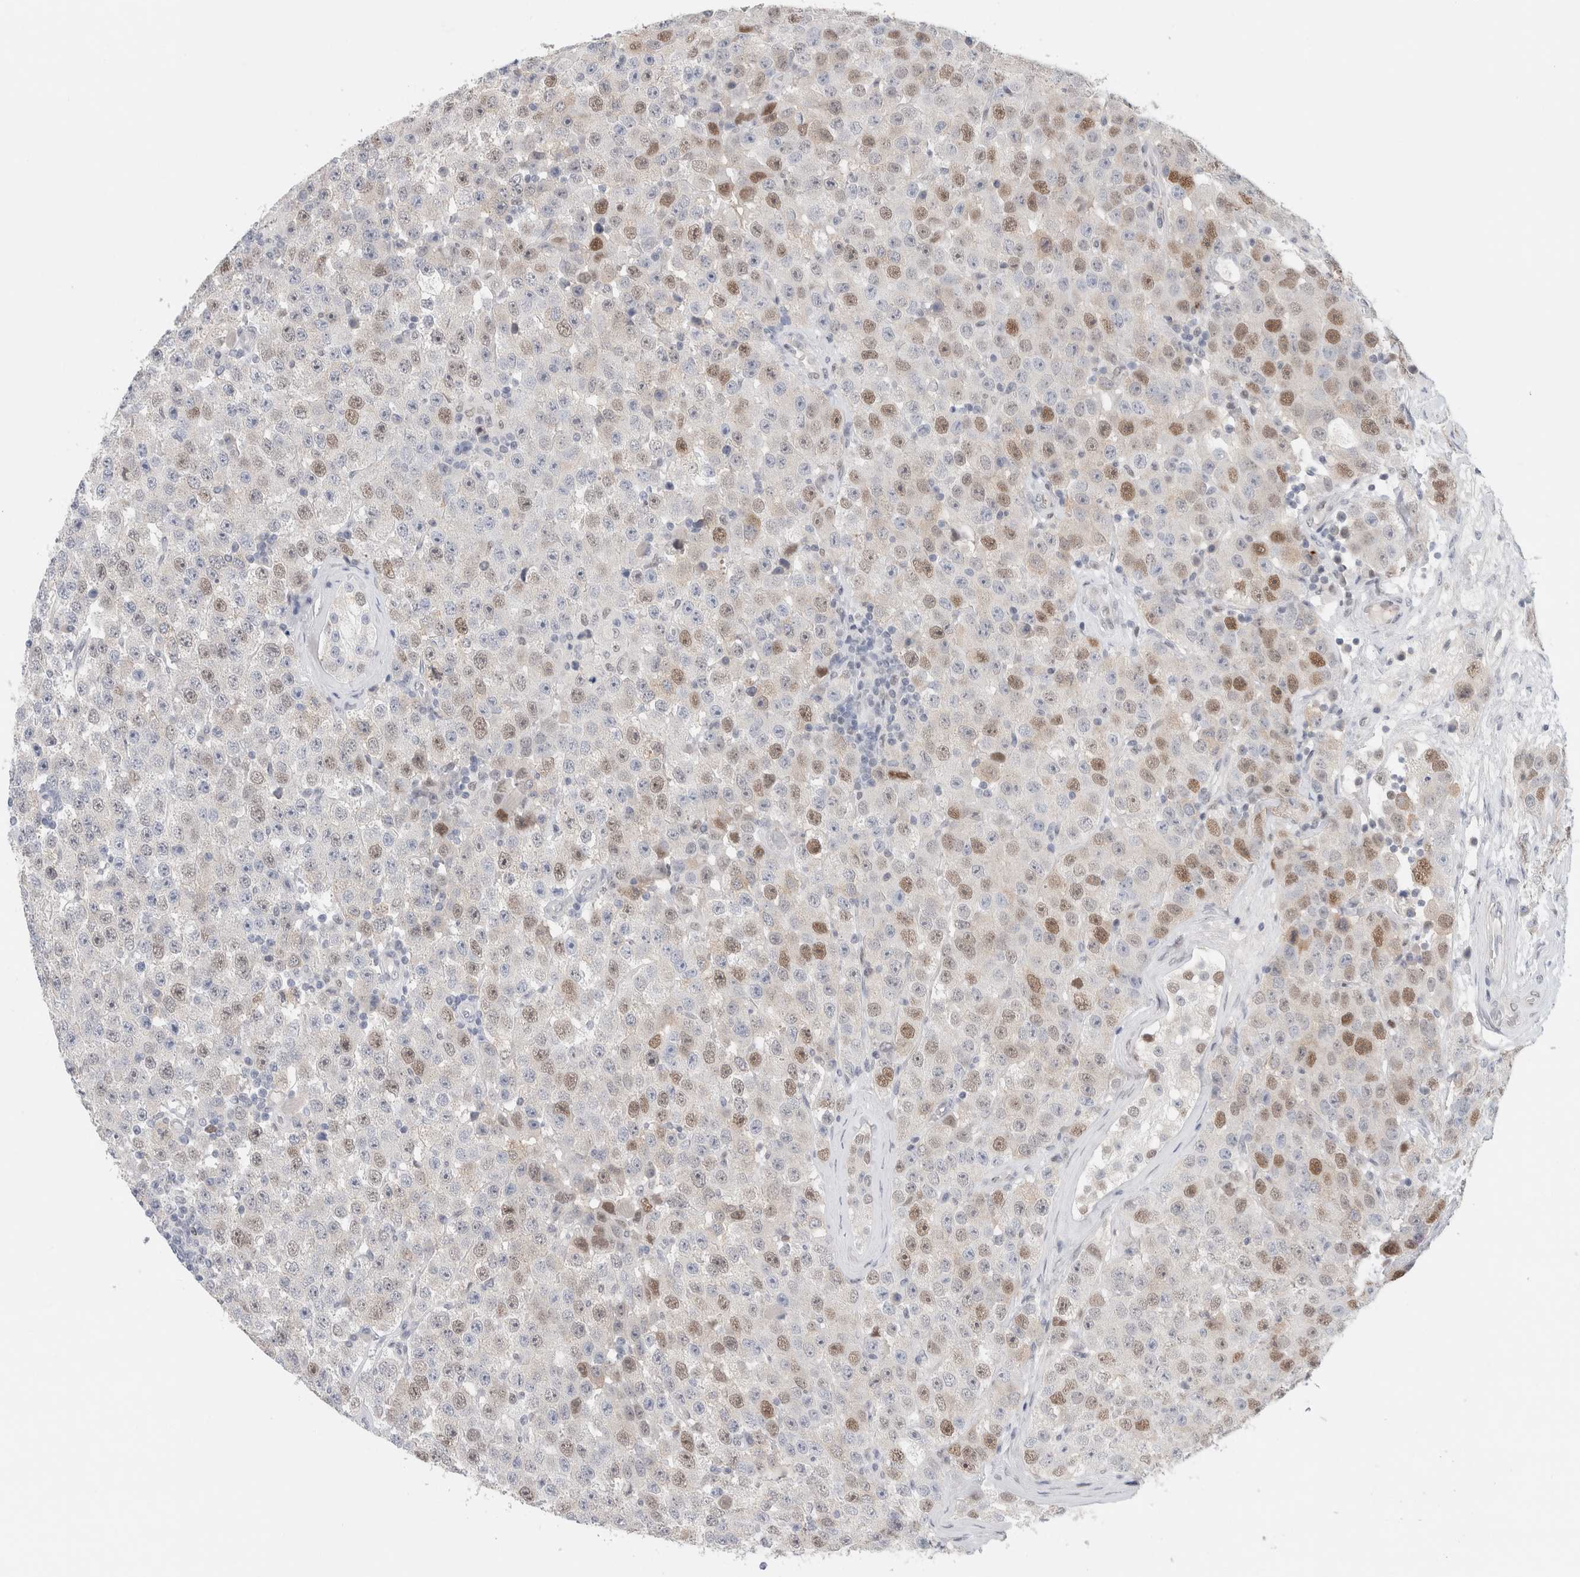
{"staining": {"intensity": "moderate", "quantity": "<25%", "location": "nuclear"}, "tissue": "testis cancer", "cell_type": "Tumor cells", "image_type": "cancer", "snomed": [{"axis": "morphology", "description": "Seminoma, NOS"}, {"axis": "morphology", "description": "Carcinoma, Embryonal, NOS"}, {"axis": "topography", "description": "Testis"}], "caption": "Seminoma (testis) tissue shows moderate nuclear expression in about <25% of tumor cells", "gene": "KNL1", "patient": {"sex": "male", "age": 28}}